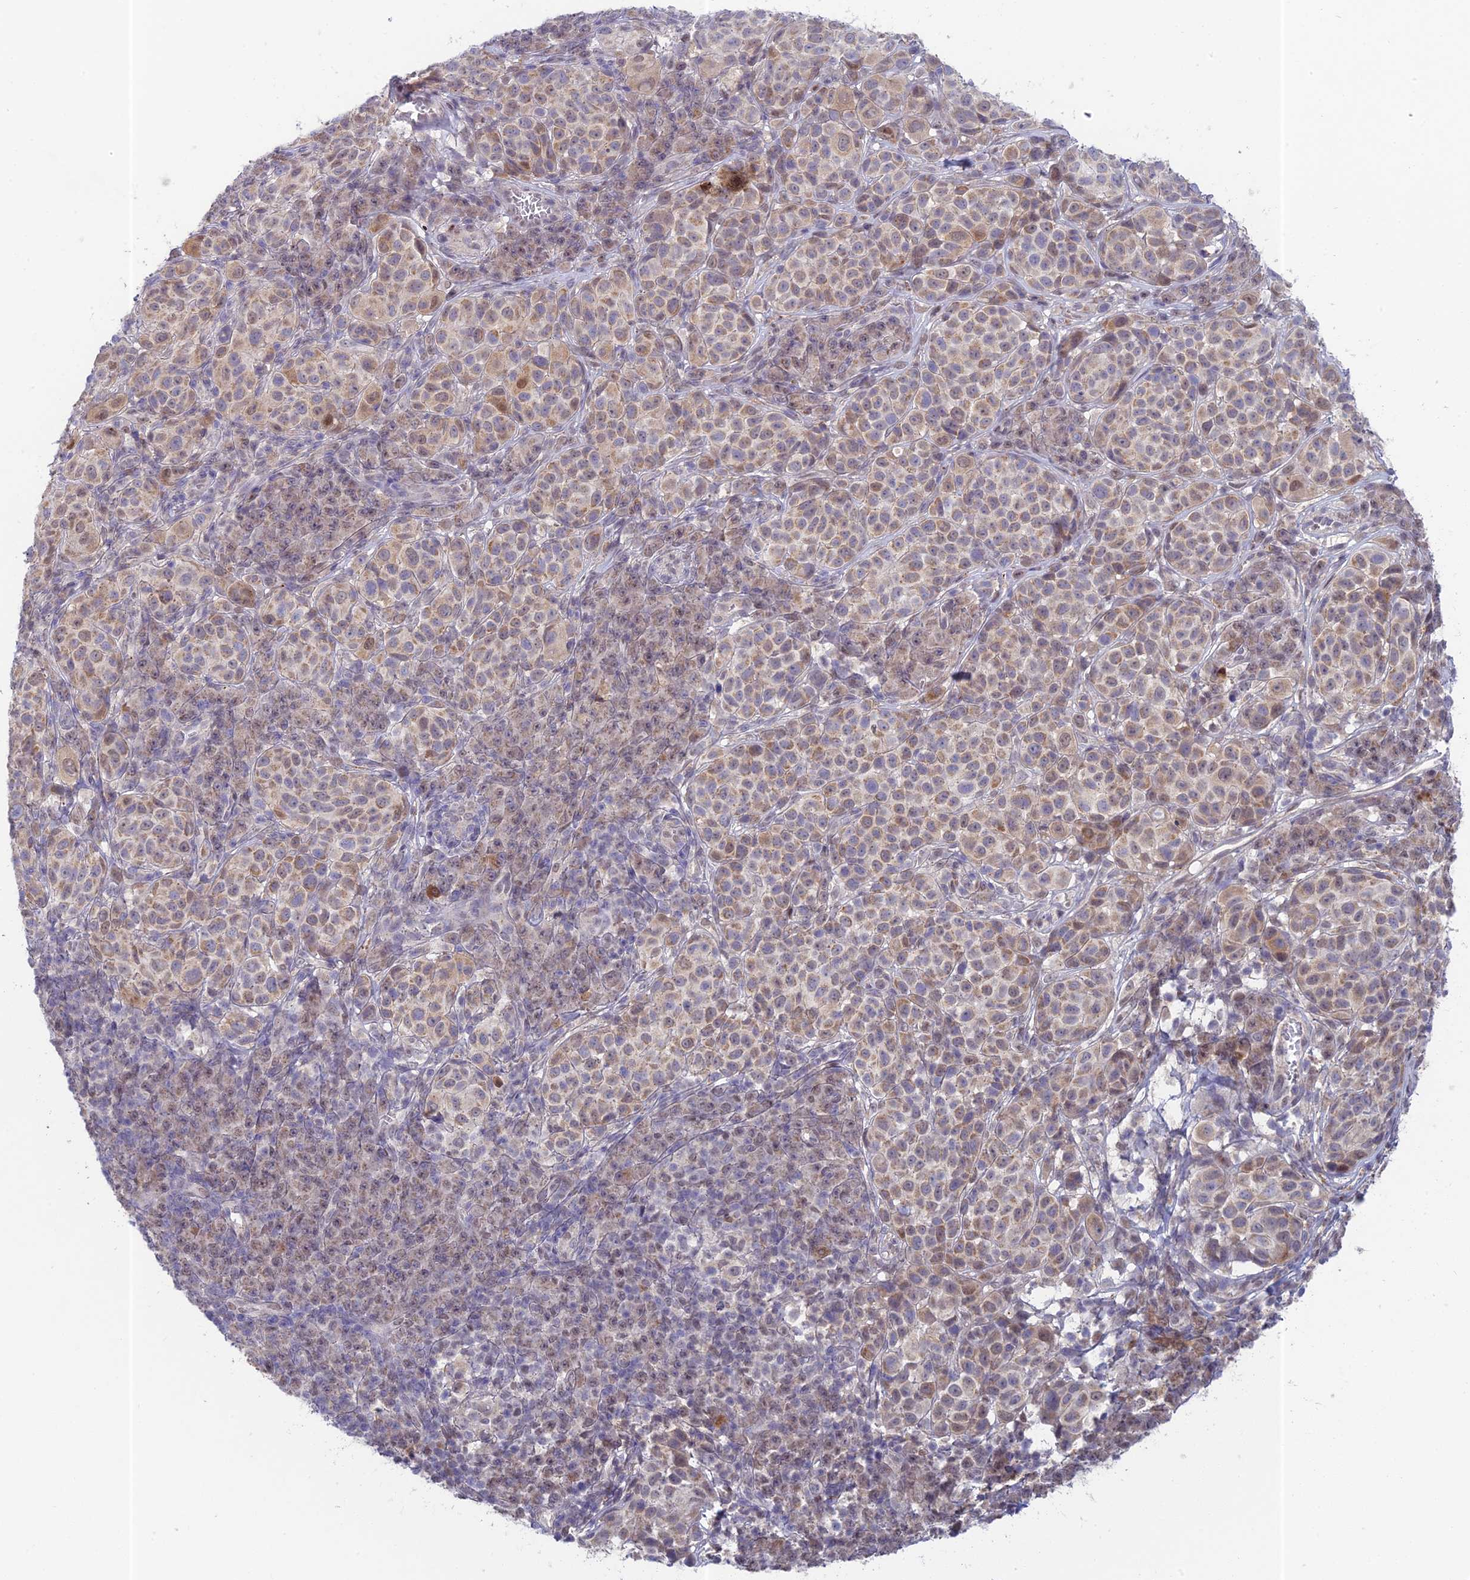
{"staining": {"intensity": "weak", "quantity": ">75%", "location": "cytoplasmic/membranous,nuclear"}, "tissue": "melanoma", "cell_type": "Tumor cells", "image_type": "cancer", "snomed": [{"axis": "morphology", "description": "Malignant melanoma, NOS"}, {"axis": "topography", "description": "Skin"}], "caption": "Weak cytoplasmic/membranous and nuclear positivity for a protein is identified in approximately >75% of tumor cells of melanoma using immunohistochemistry (IHC).", "gene": "MRPL17", "patient": {"sex": "male", "age": 38}}